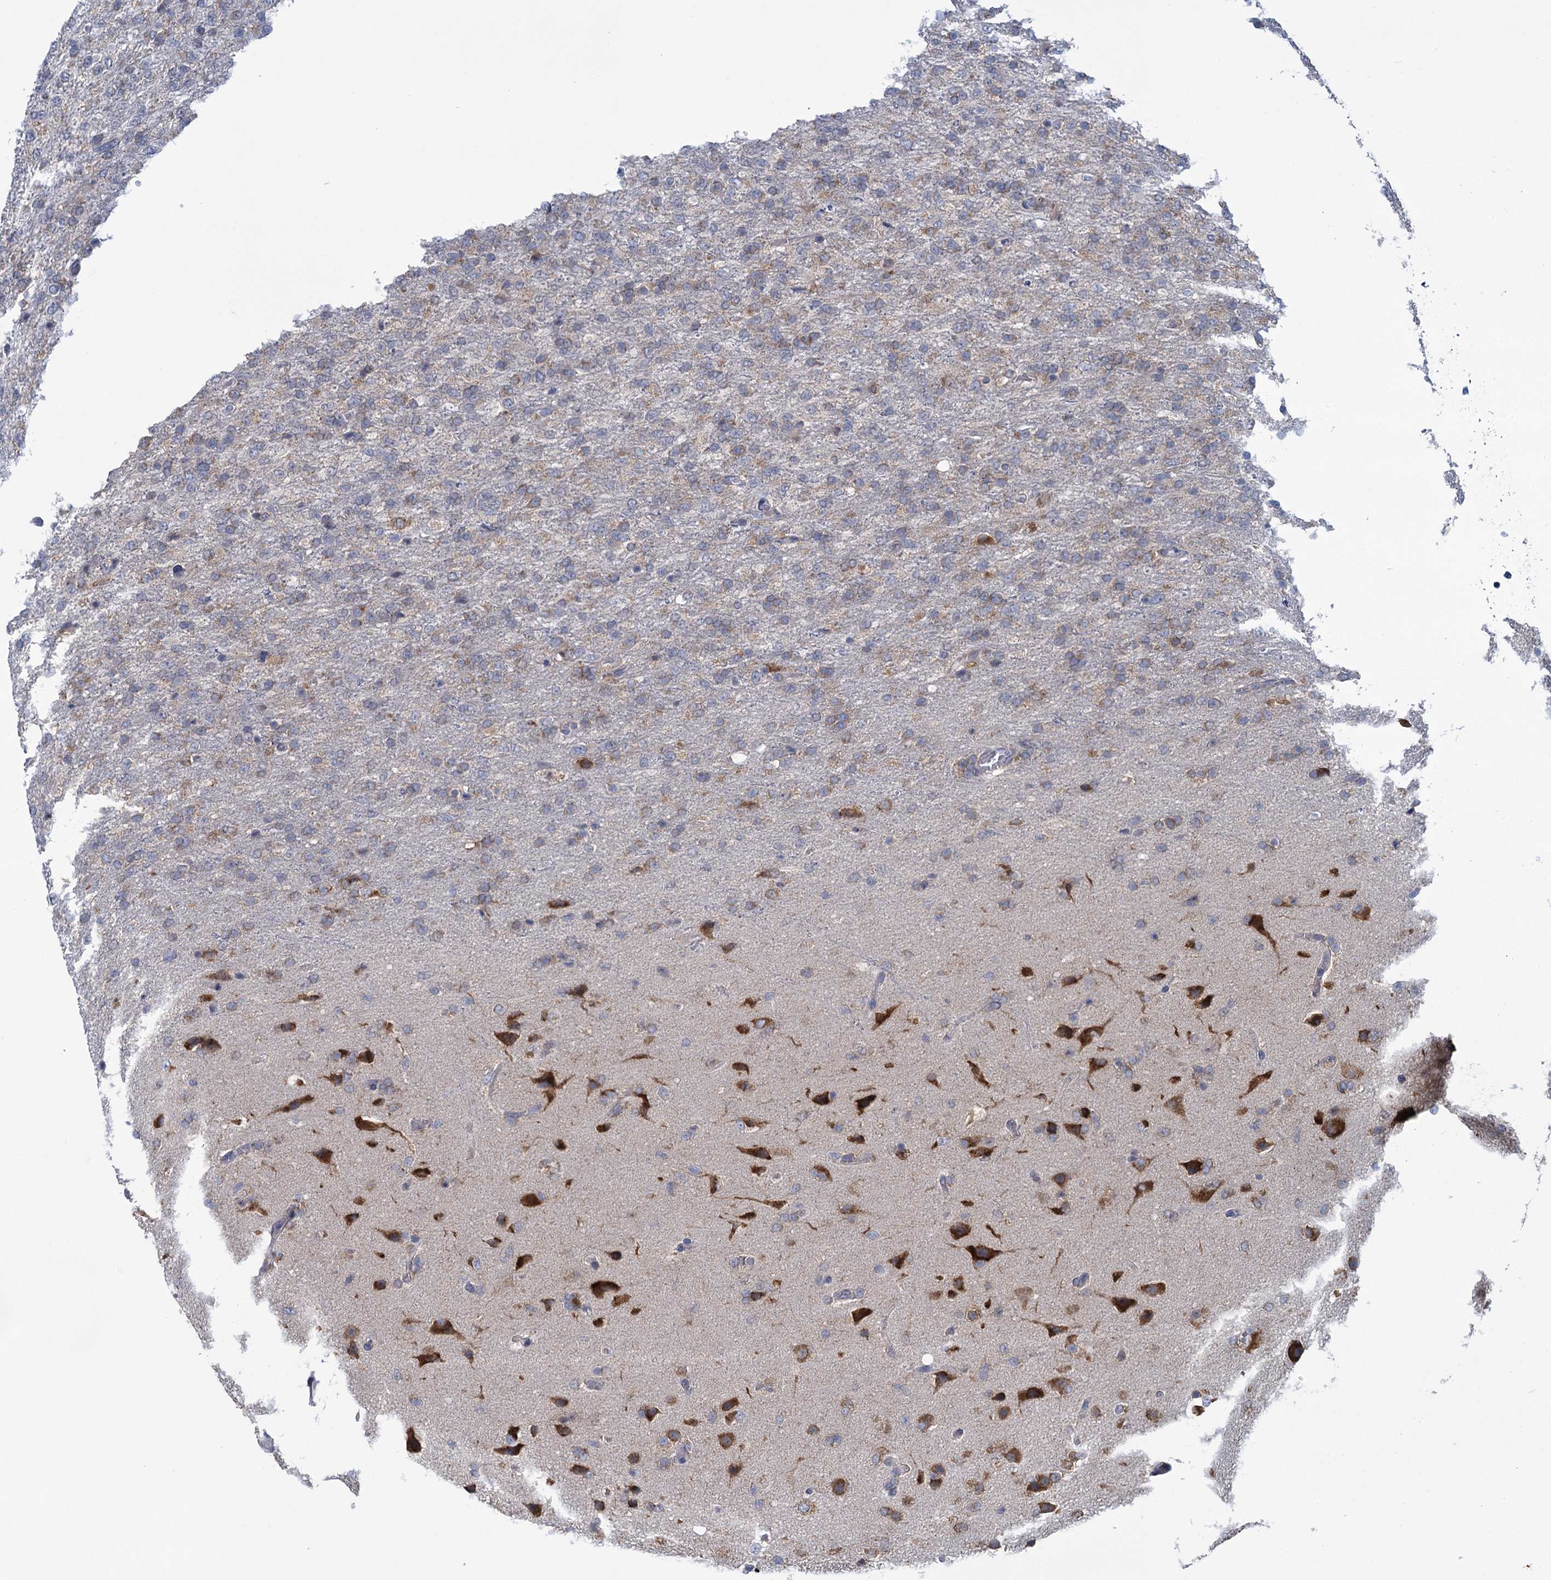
{"staining": {"intensity": "moderate", "quantity": "<25%", "location": "cytoplasmic/membranous"}, "tissue": "glioma", "cell_type": "Tumor cells", "image_type": "cancer", "snomed": [{"axis": "morphology", "description": "Glioma, malignant, High grade"}, {"axis": "topography", "description": "Brain"}], "caption": "An immunohistochemistry (IHC) histopathology image of tumor tissue is shown. Protein staining in brown labels moderate cytoplasmic/membranous positivity in malignant glioma (high-grade) within tumor cells.", "gene": "GSTM2", "patient": {"sex": "female", "age": 74}}